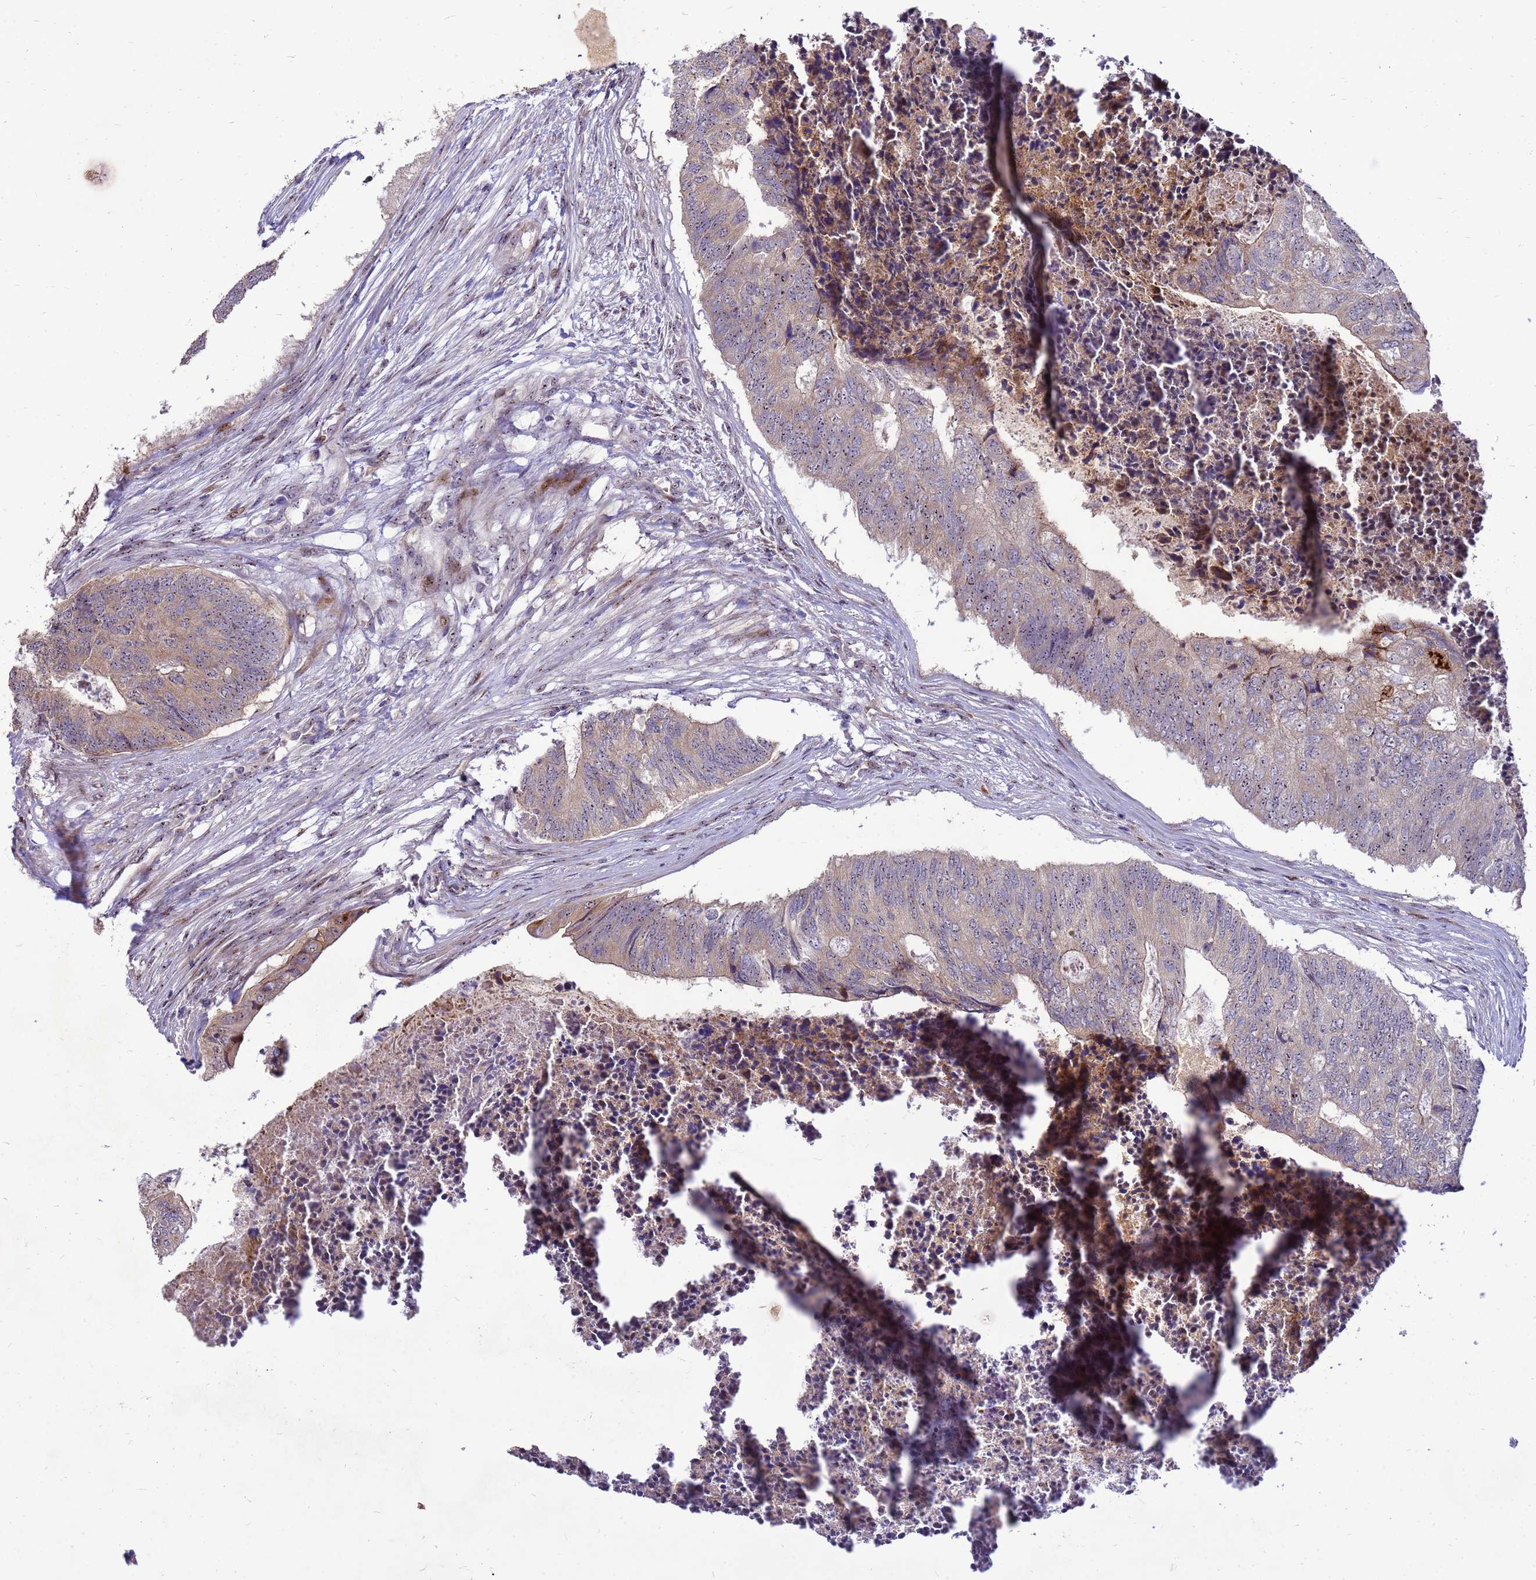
{"staining": {"intensity": "weak", "quantity": "25%-75%", "location": "cytoplasmic/membranous"}, "tissue": "colorectal cancer", "cell_type": "Tumor cells", "image_type": "cancer", "snomed": [{"axis": "morphology", "description": "Adenocarcinoma, NOS"}, {"axis": "topography", "description": "Colon"}], "caption": "Immunohistochemistry staining of colorectal adenocarcinoma, which reveals low levels of weak cytoplasmic/membranous positivity in approximately 25%-75% of tumor cells indicating weak cytoplasmic/membranous protein expression. The staining was performed using DAB (brown) for protein detection and nuclei were counterstained in hematoxylin (blue).", "gene": "RSPO1", "patient": {"sex": "female", "age": 67}}